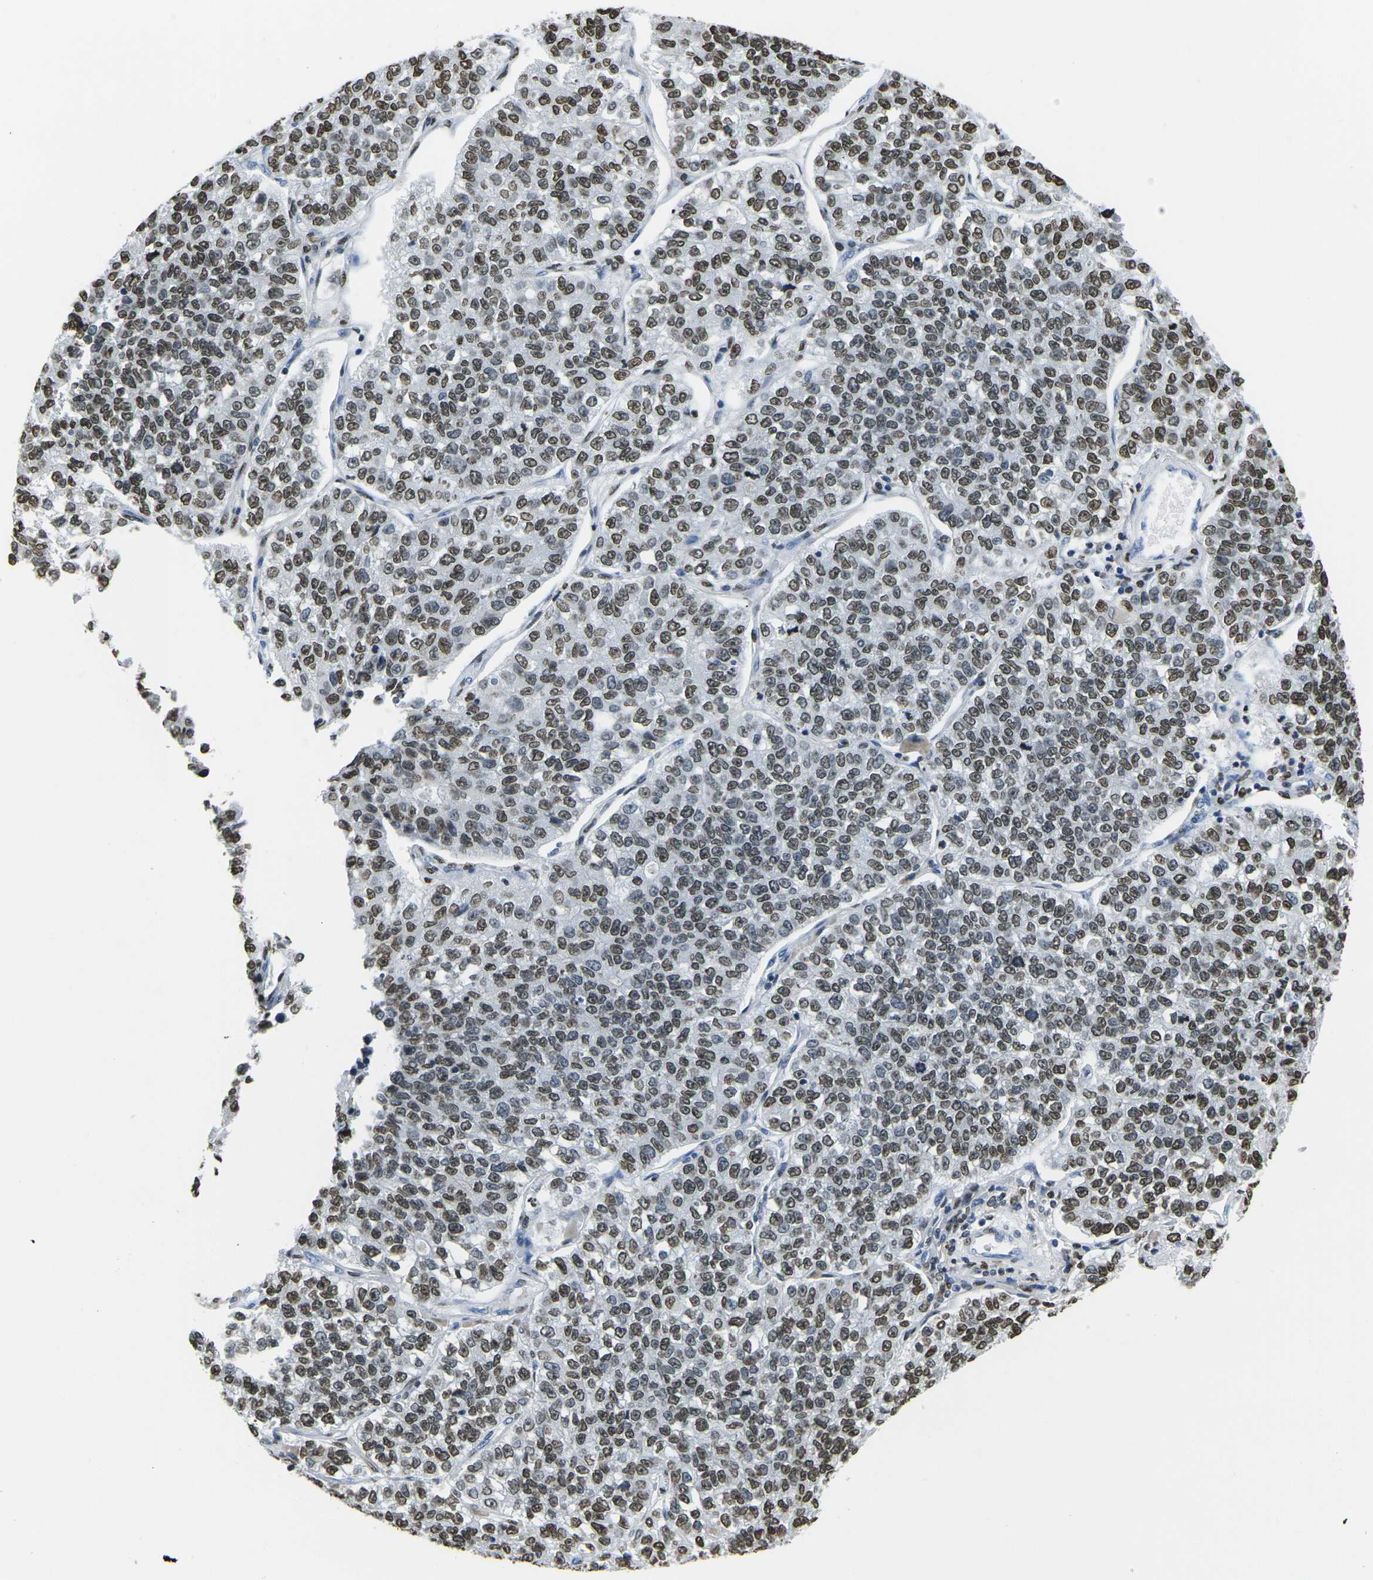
{"staining": {"intensity": "strong", "quantity": "25%-75%", "location": "nuclear"}, "tissue": "lung cancer", "cell_type": "Tumor cells", "image_type": "cancer", "snomed": [{"axis": "morphology", "description": "Adenocarcinoma, NOS"}, {"axis": "topography", "description": "Lung"}], "caption": "Immunohistochemical staining of adenocarcinoma (lung) shows strong nuclear protein staining in approximately 25%-75% of tumor cells.", "gene": "DRAXIN", "patient": {"sex": "male", "age": 49}}